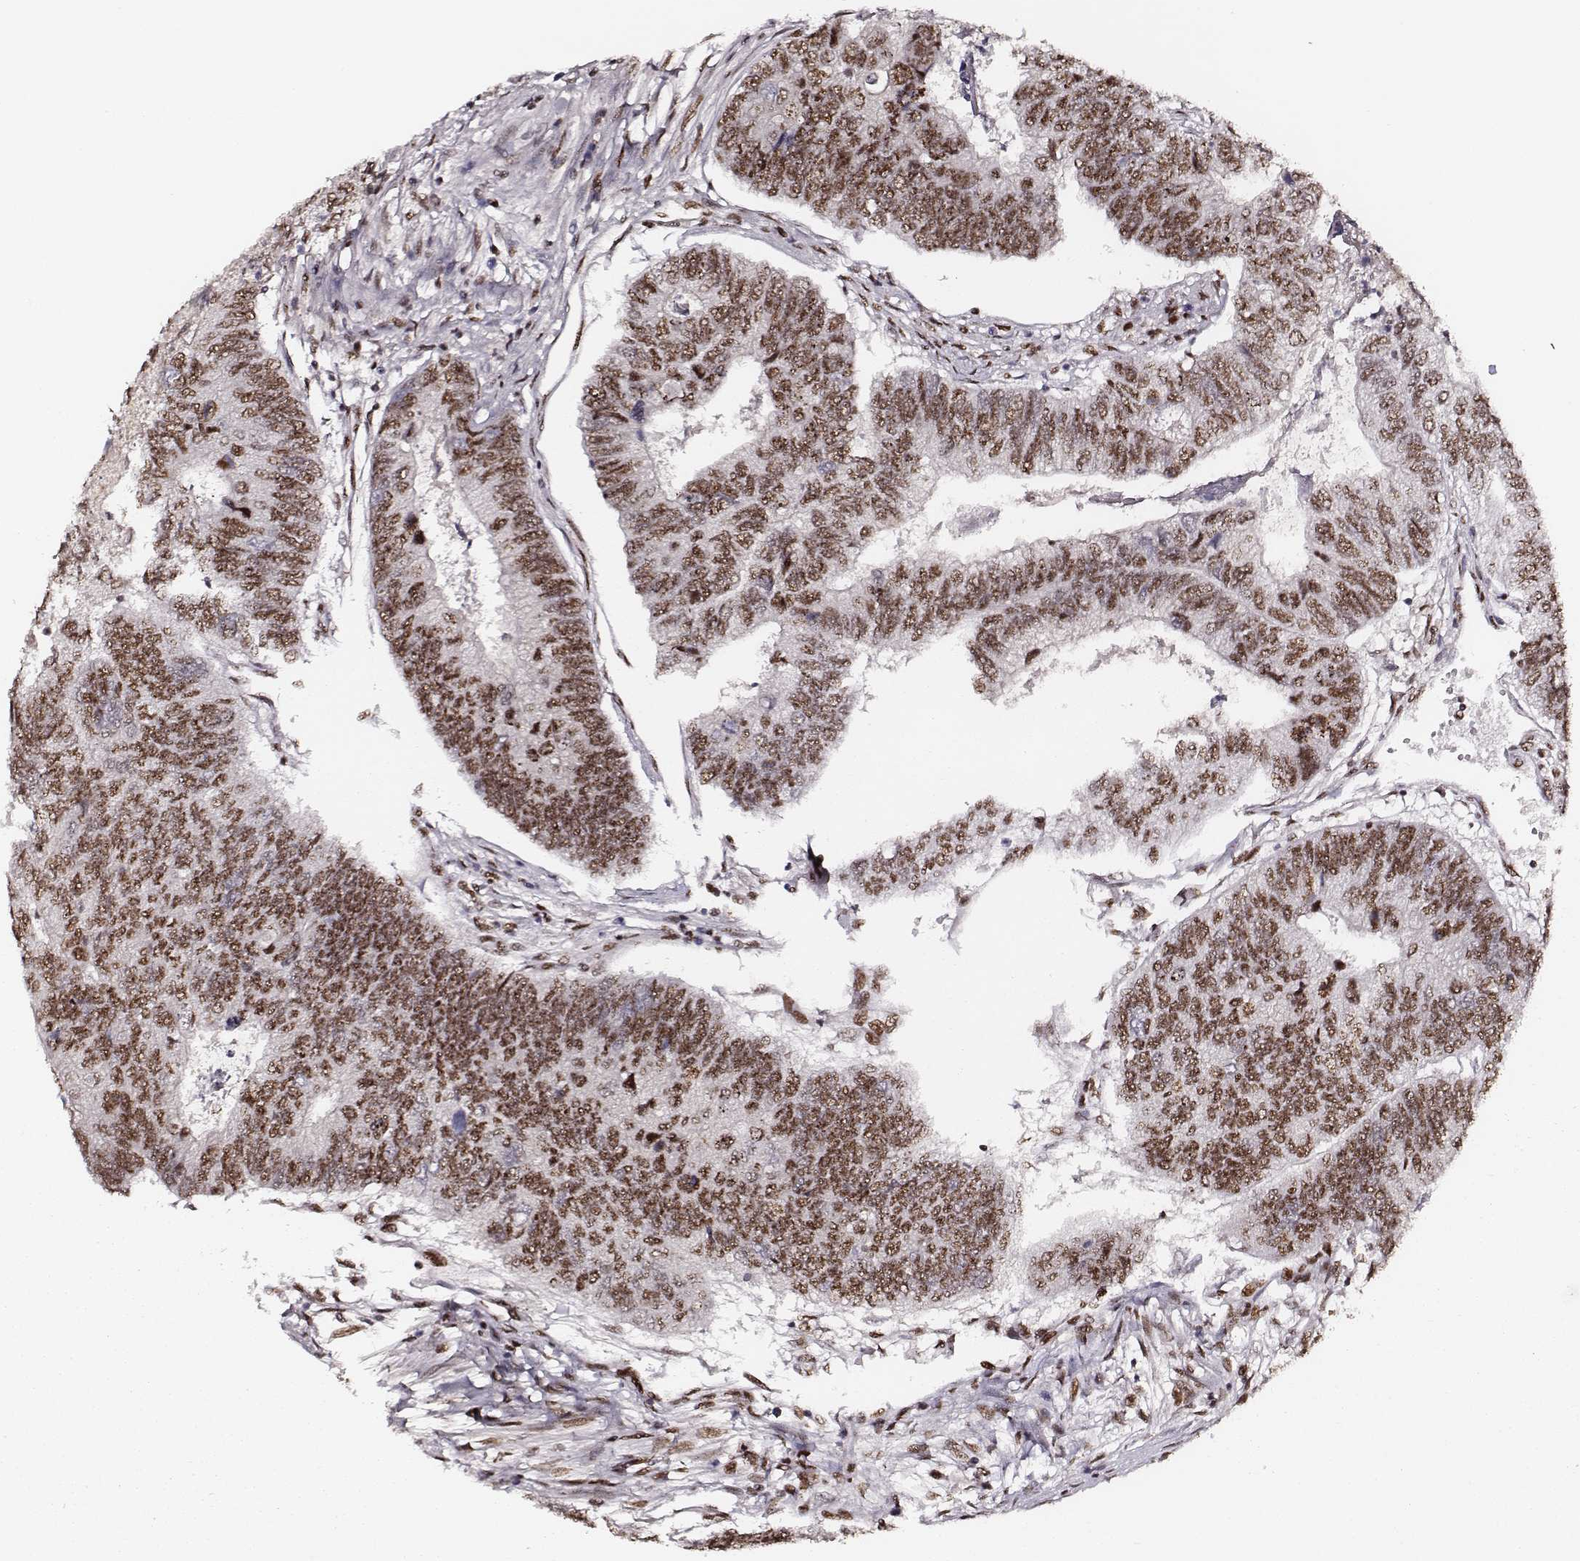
{"staining": {"intensity": "moderate", "quantity": ">75%", "location": "nuclear"}, "tissue": "colorectal cancer", "cell_type": "Tumor cells", "image_type": "cancer", "snomed": [{"axis": "morphology", "description": "Adenocarcinoma, NOS"}, {"axis": "topography", "description": "Colon"}], "caption": "Immunohistochemical staining of human colorectal cancer demonstrates medium levels of moderate nuclear protein expression in approximately >75% of tumor cells.", "gene": "PPARA", "patient": {"sex": "female", "age": 67}}